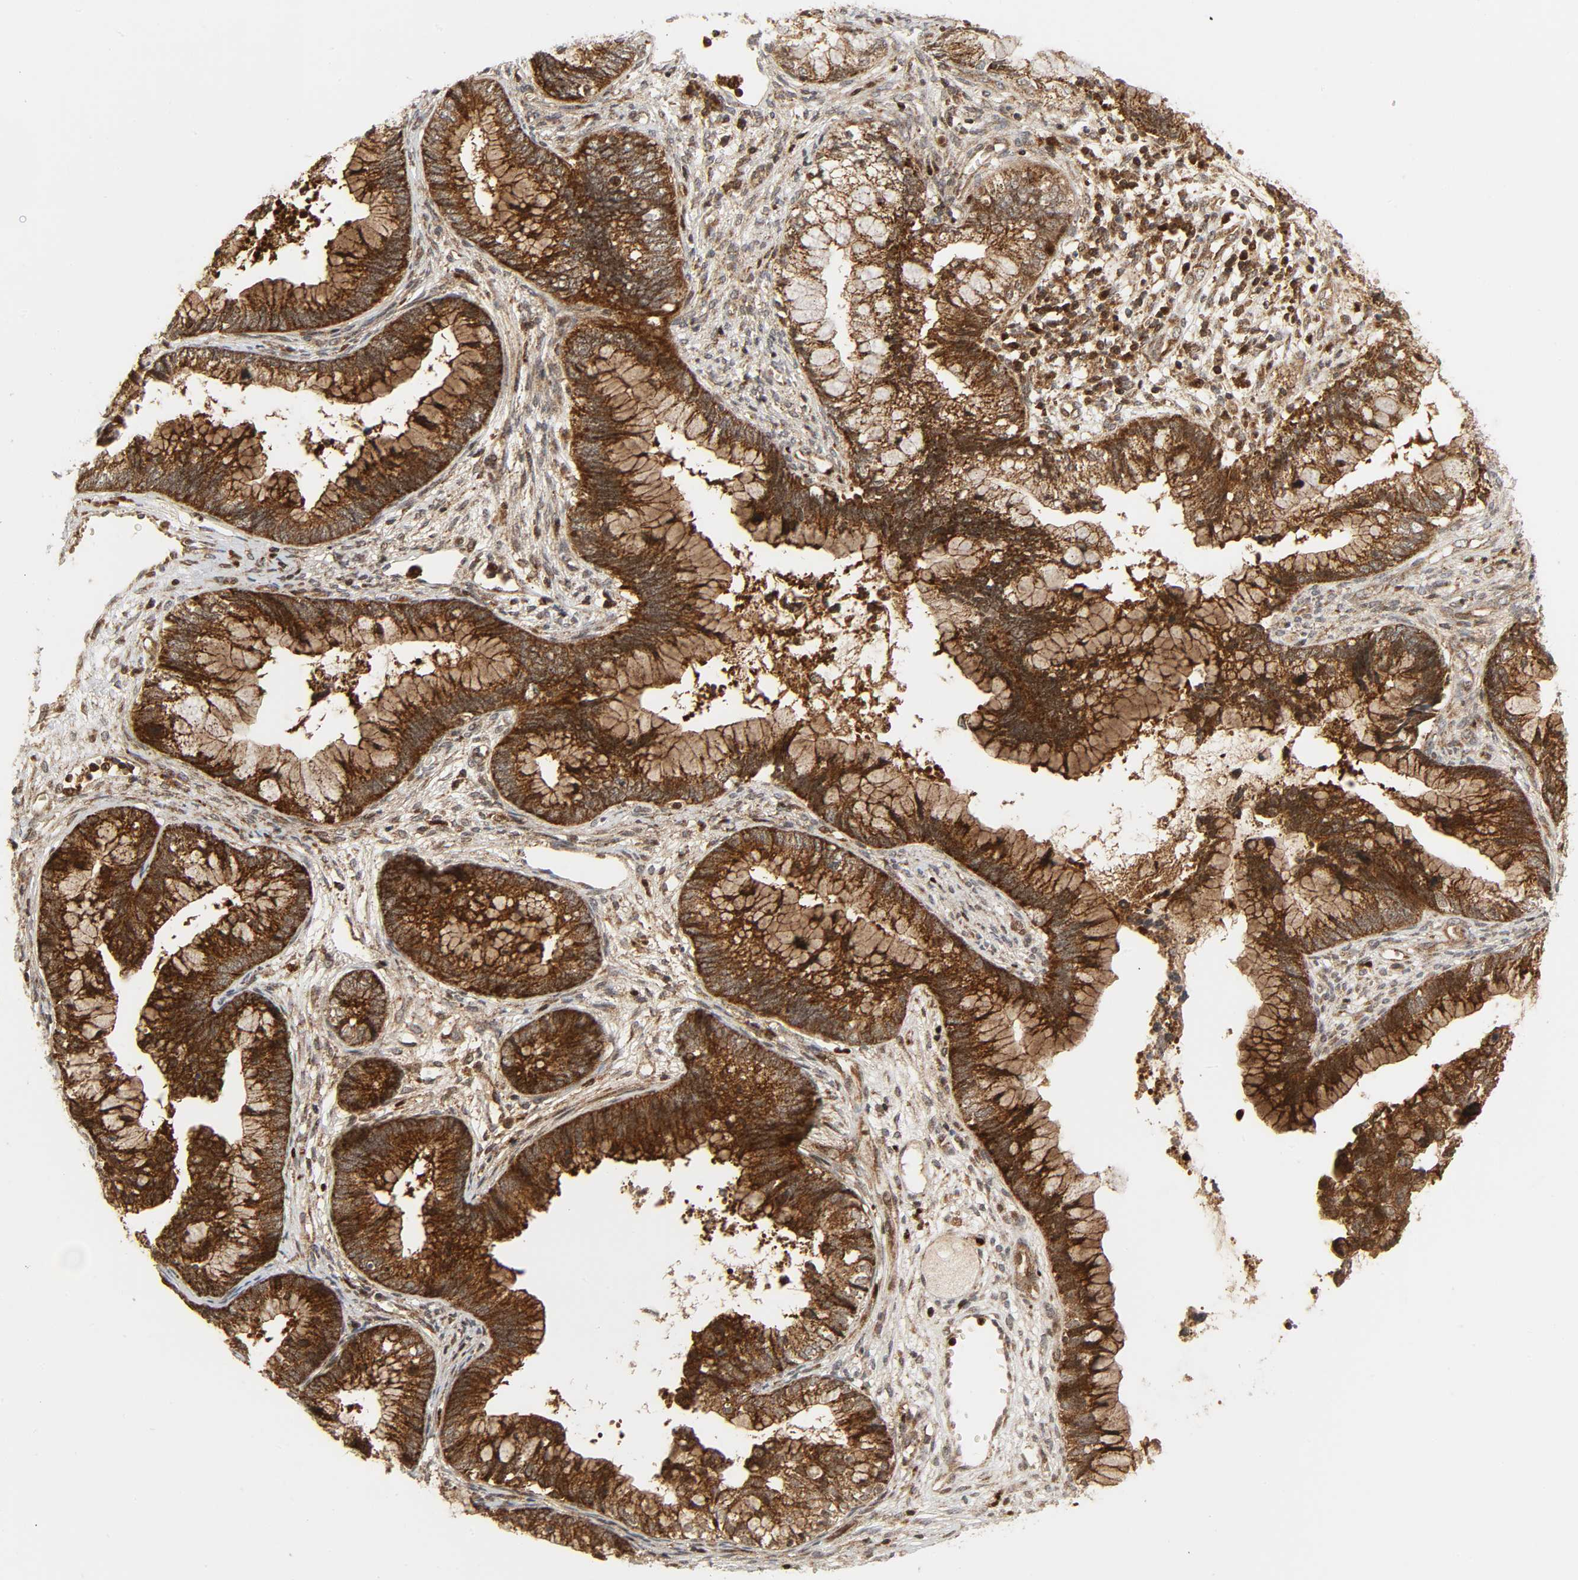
{"staining": {"intensity": "strong", "quantity": ">75%", "location": "cytoplasmic/membranous"}, "tissue": "cervical cancer", "cell_type": "Tumor cells", "image_type": "cancer", "snomed": [{"axis": "morphology", "description": "Adenocarcinoma, NOS"}, {"axis": "topography", "description": "Cervix"}], "caption": "Immunohistochemistry of adenocarcinoma (cervical) exhibits high levels of strong cytoplasmic/membranous expression in about >75% of tumor cells.", "gene": "CHUK", "patient": {"sex": "female", "age": 44}}